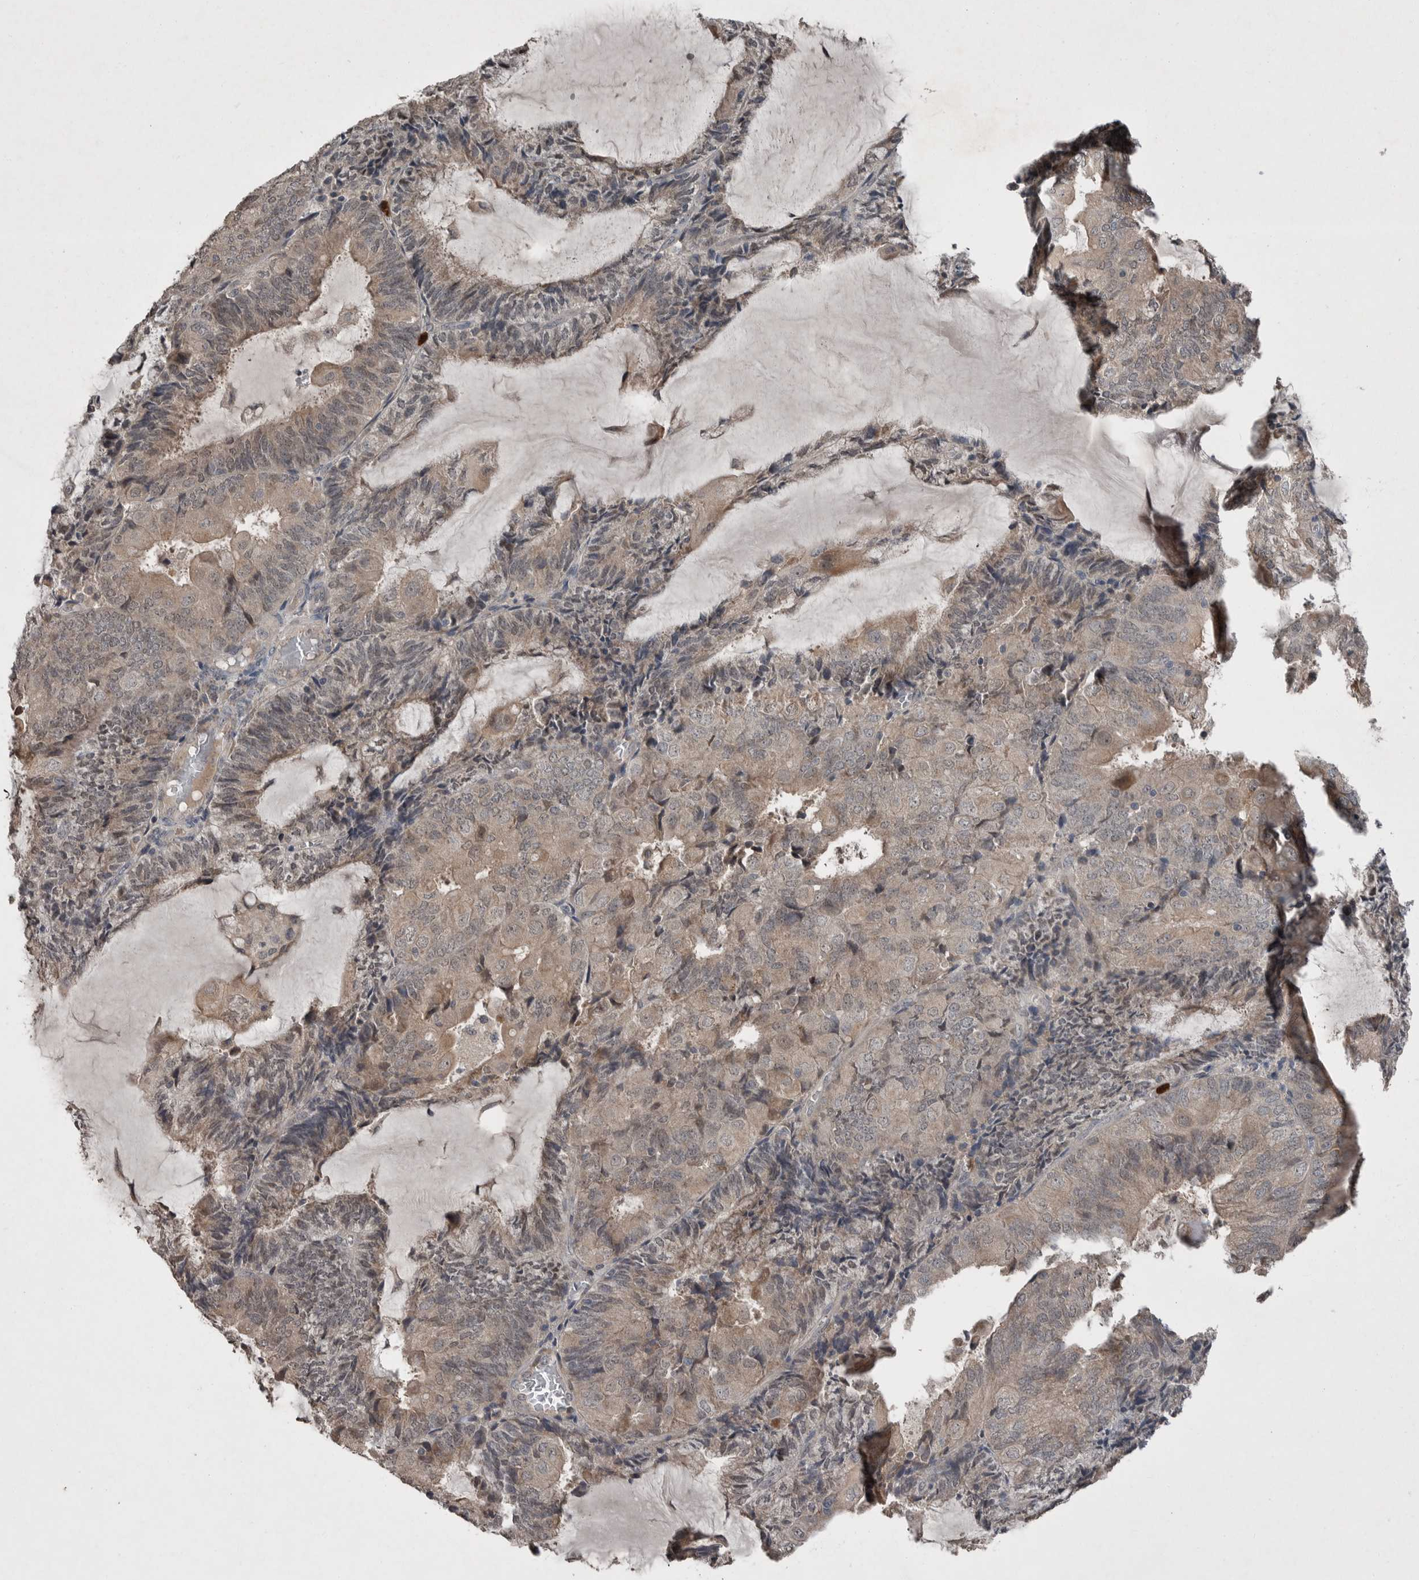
{"staining": {"intensity": "weak", "quantity": ">75%", "location": "cytoplasmic/membranous"}, "tissue": "endometrial cancer", "cell_type": "Tumor cells", "image_type": "cancer", "snomed": [{"axis": "morphology", "description": "Adenocarcinoma, NOS"}, {"axis": "topography", "description": "Endometrium"}], "caption": "Immunohistochemical staining of endometrial cancer (adenocarcinoma) shows low levels of weak cytoplasmic/membranous protein positivity in about >75% of tumor cells. The staining was performed using DAB, with brown indicating positive protein expression. Nuclei are stained blue with hematoxylin.", "gene": "SCP2", "patient": {"sex": "female", "age": 81}}